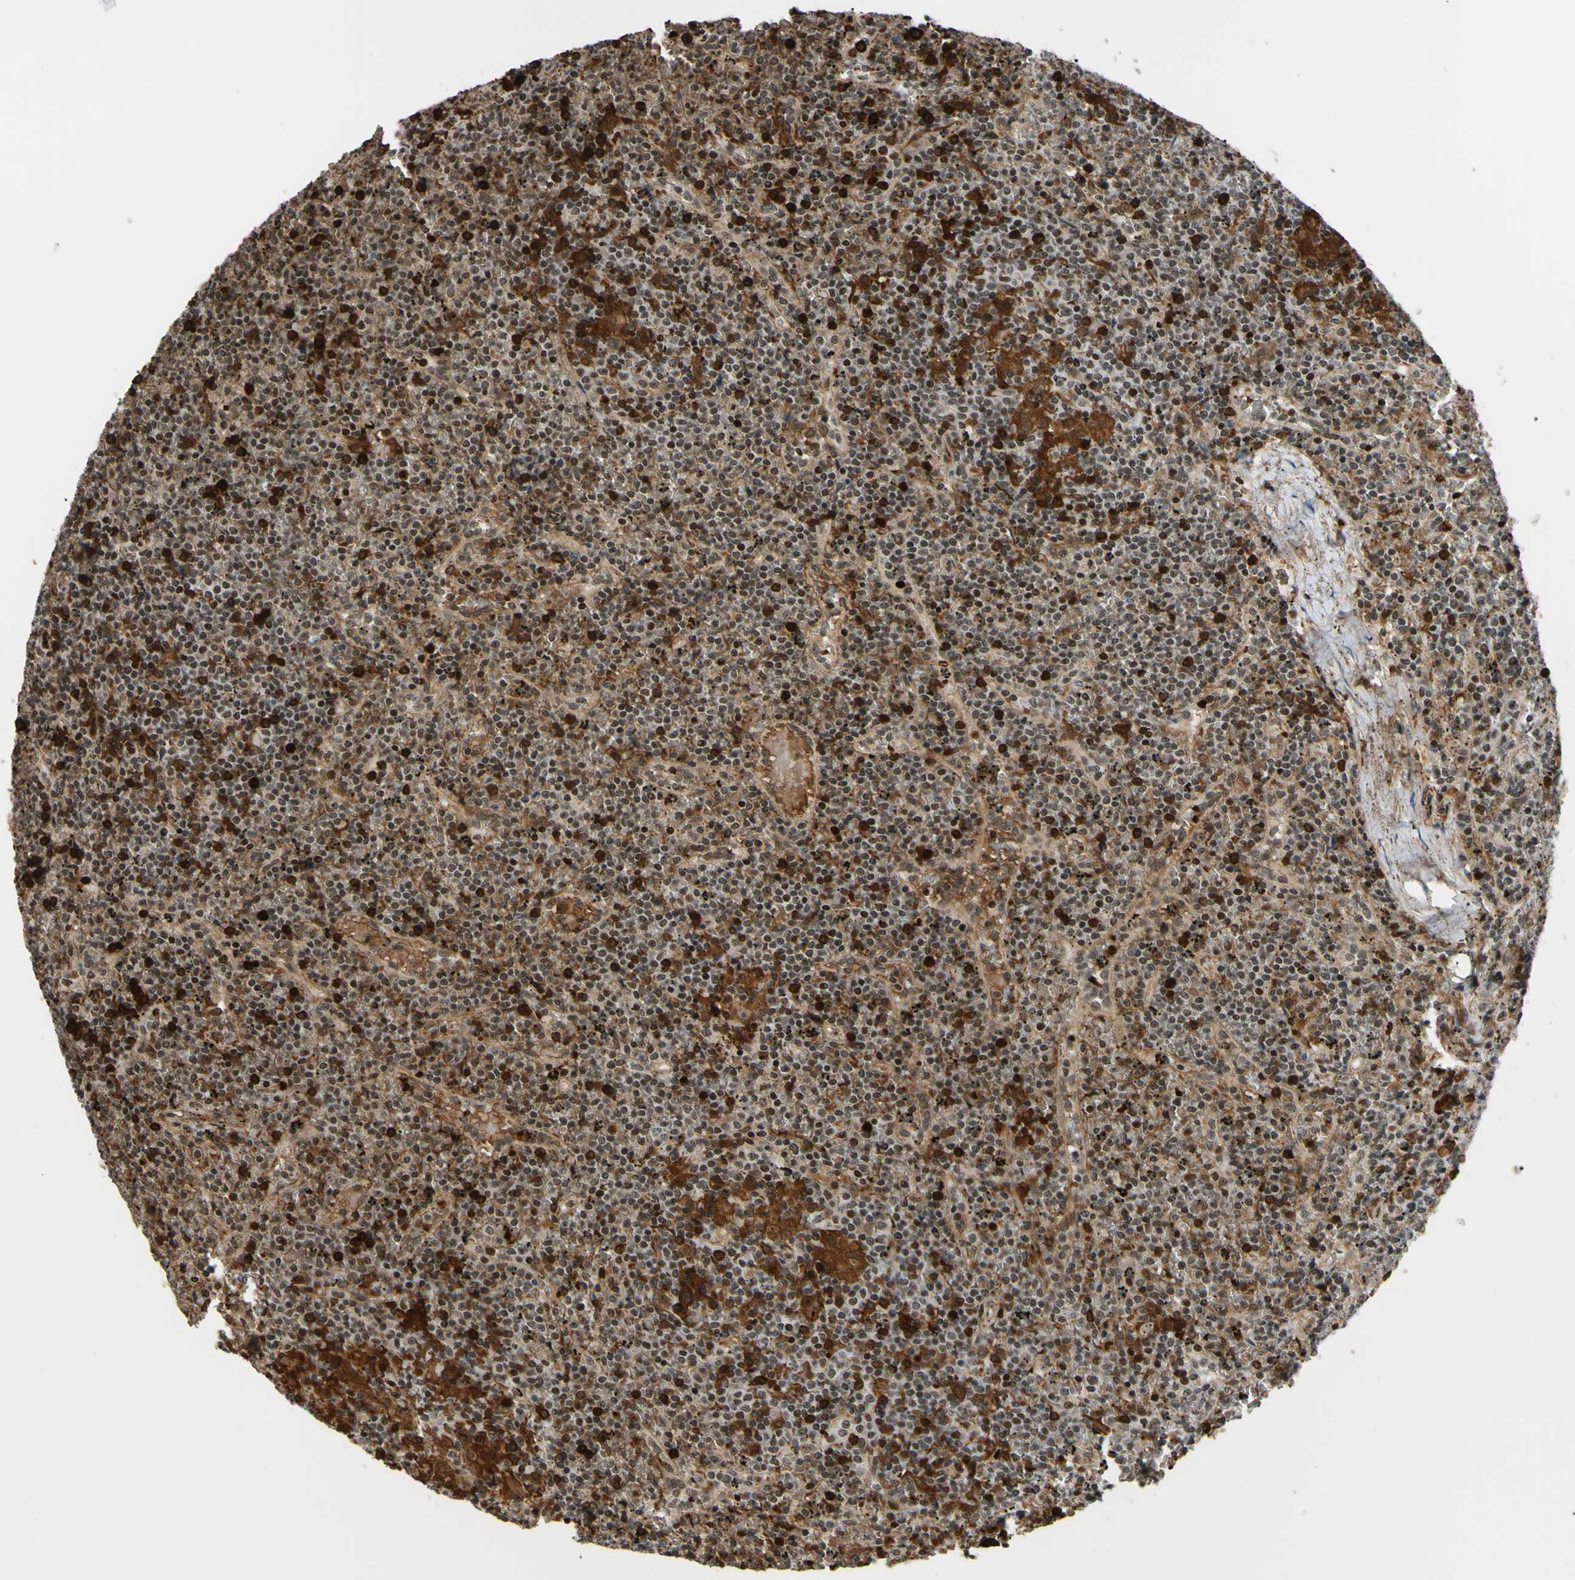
{"staining": {"intensity": "strong", "quantity": "25%-75%", "location": "cytoplasmic/membranous,nuclear"}, "tissue": "lymphoma", "cell_type": "Tumor cells", "image_type": "cancer", "snomed": [{"axis": "morphology", "description": "Malignant lymphoma, non-Hodgkin's type, Low grade"}, {"axis": "topography", "description": "Spleen"}], "caption": "Lymphoma stained with DAB (3,3'-diaminobenzidine) immunohistochemistry shows high levels of strong cytoplasmic/membranous and nuclear staining in approximately 25%-75% of tumor cells. Using DAB (3,3'-diaminobenzidine) (brown) and hematoxylin (blue) stains, captured at high magnification using brightfield microscopy.", "gene": "THAP12", "patient": {"sex": "female", "age": 19}}